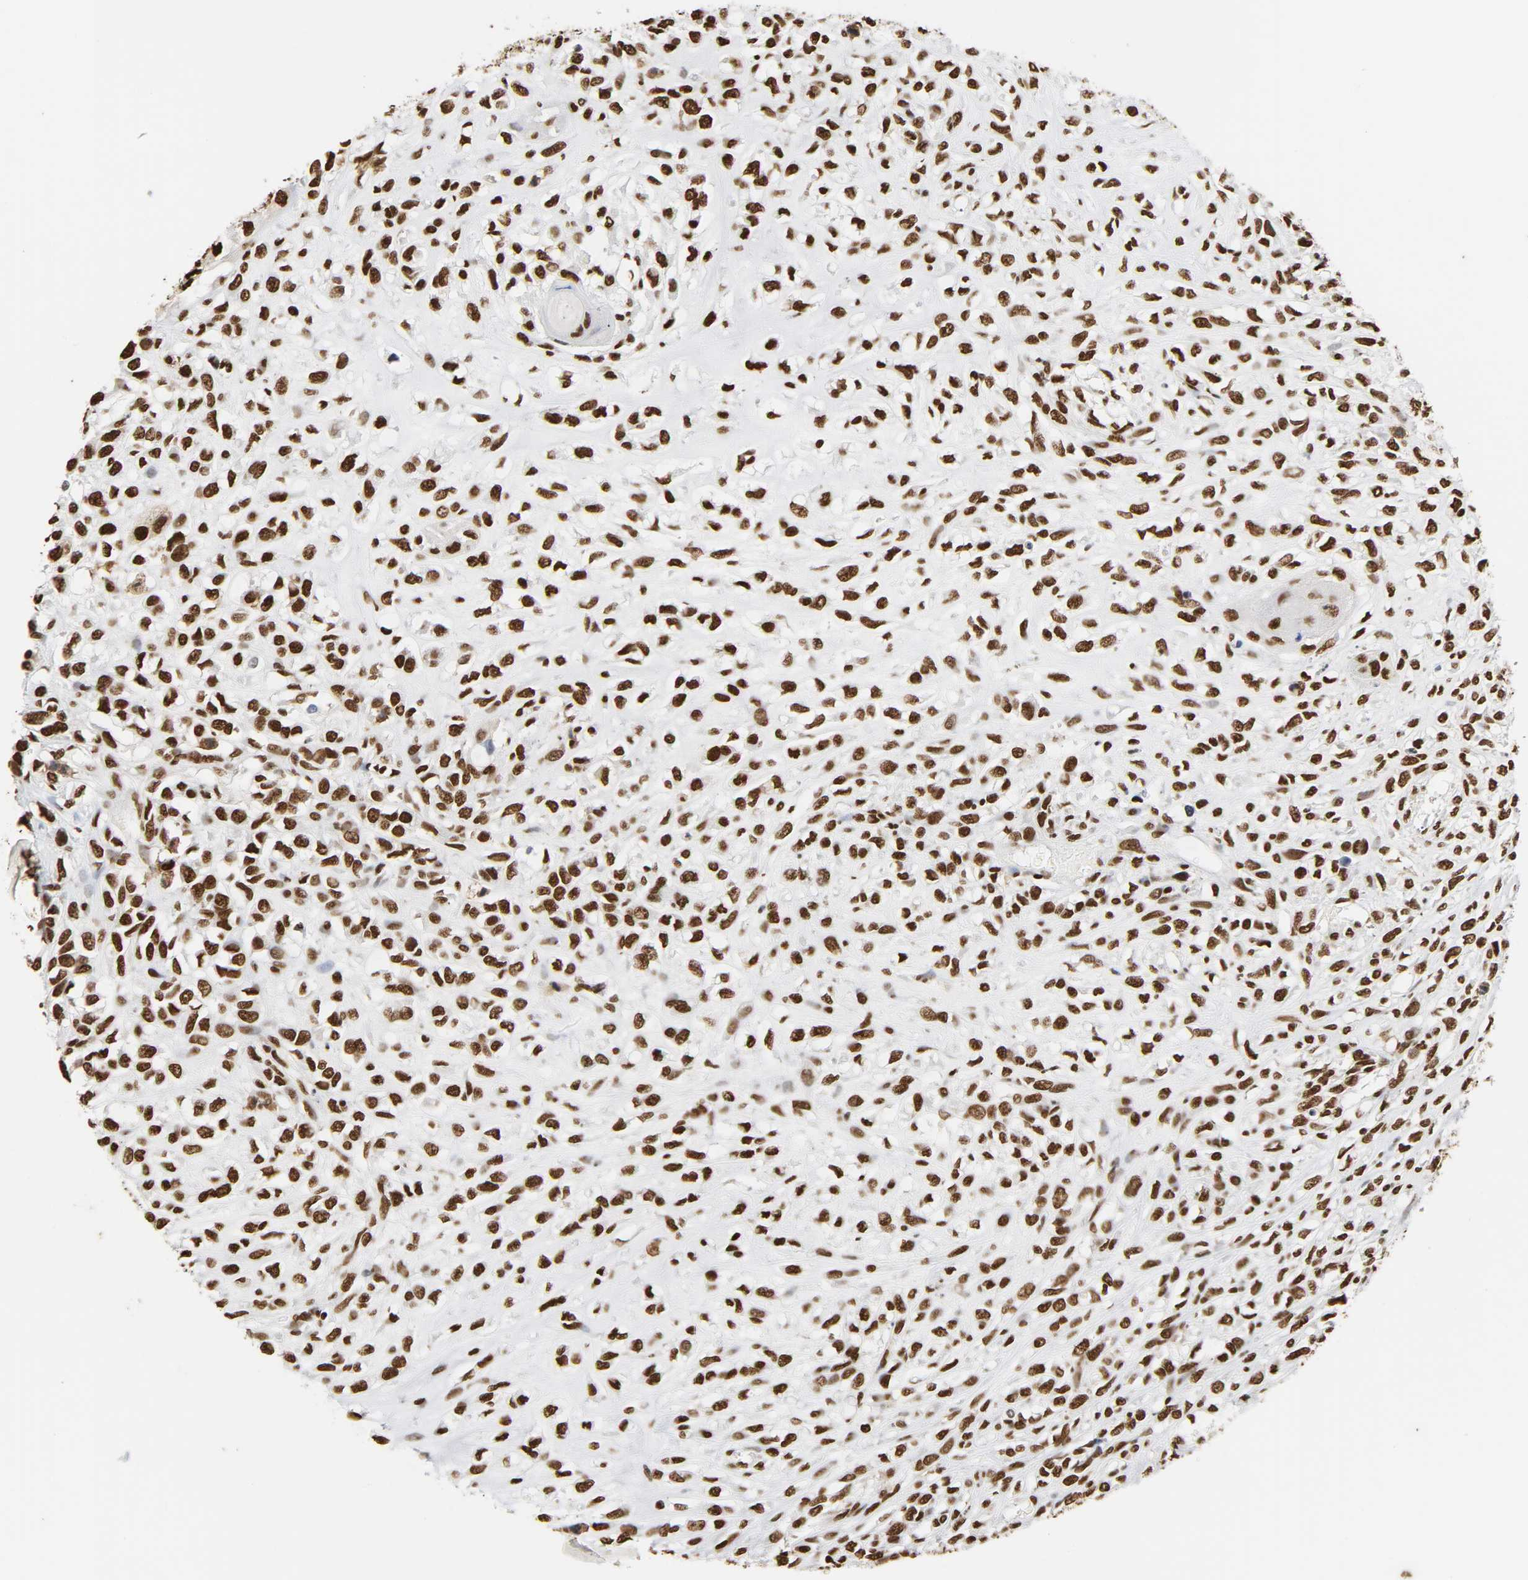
{"staining": {"intensity": "strong", "quantity": ">75%", "location": "nuclear"}, "tissue": "head and neck cancer", "cell_type": "Tumor cells", "image_type": "cancer", "snomed": [{"axis": "morphology", "description": "Necrosis, NOS"}, {"axis": "morphology", "description": "Neoplasm, malignant, NOS"}, {"axis": "topography", "description": "Salivary gland"}, {"axis": "topography", "description": "Head-Neck"}], "caption": "DAB immunohistochemical staining of human head and neck cancer (neoplasm (malignant)) displays strong nuclear protein expression in about >75% of tumor cells.", "gene": "HNRNPC", "patient": {"sex": "male", "age": 43}}